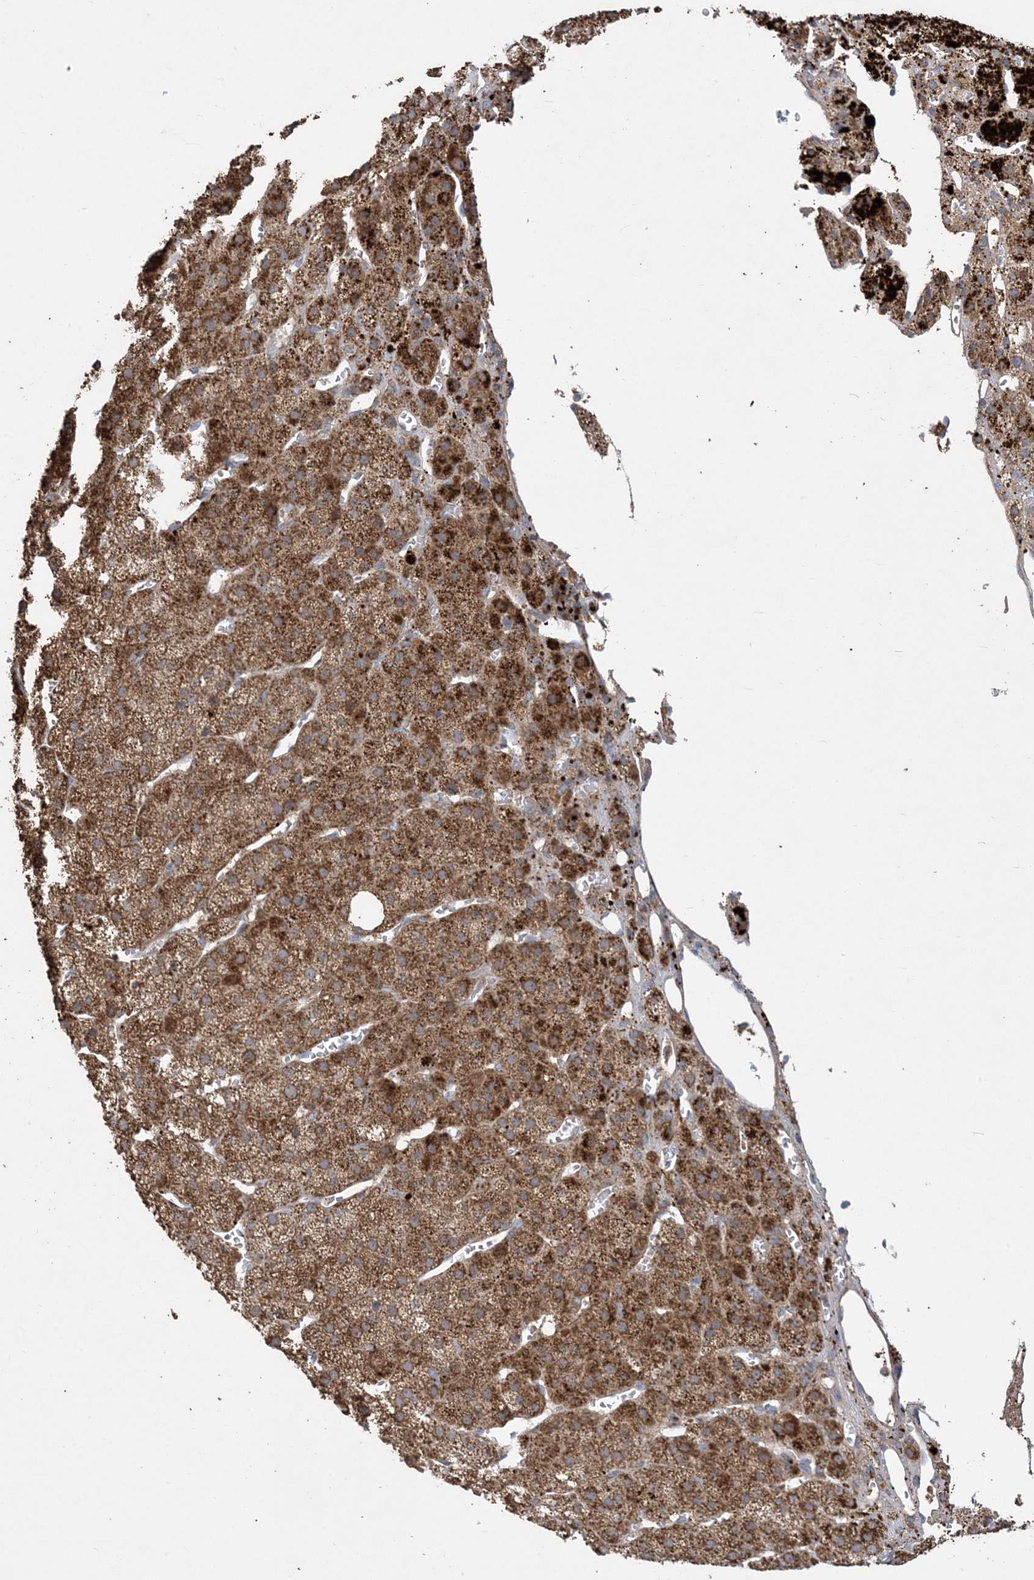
{"staining": {"intensity": "strong", "quantity": ">75%", "location": "cytoplasmic/membranous"}, "tissue": "adrenal gland", "cell_type": "Glandular cells", "image_type": "normal", "snomed": [{"axis": "morphology", "description": "Normal tissue, NOS"}, {"axis": "topography", "description": "Adrenal gland"}], "caption": "Immunohistochemistry (IHC) photomicrograph of benign adrenal gland: adrenal gland stained using IHC reveals high levels of strong protein expression localized specifically in the cytoplasmic/membranous of glandular cells, appearing as a cytoplasmic/membranous brown color.", "gene": "MASP2", "patient": {"sex": "female", "age": 57}}